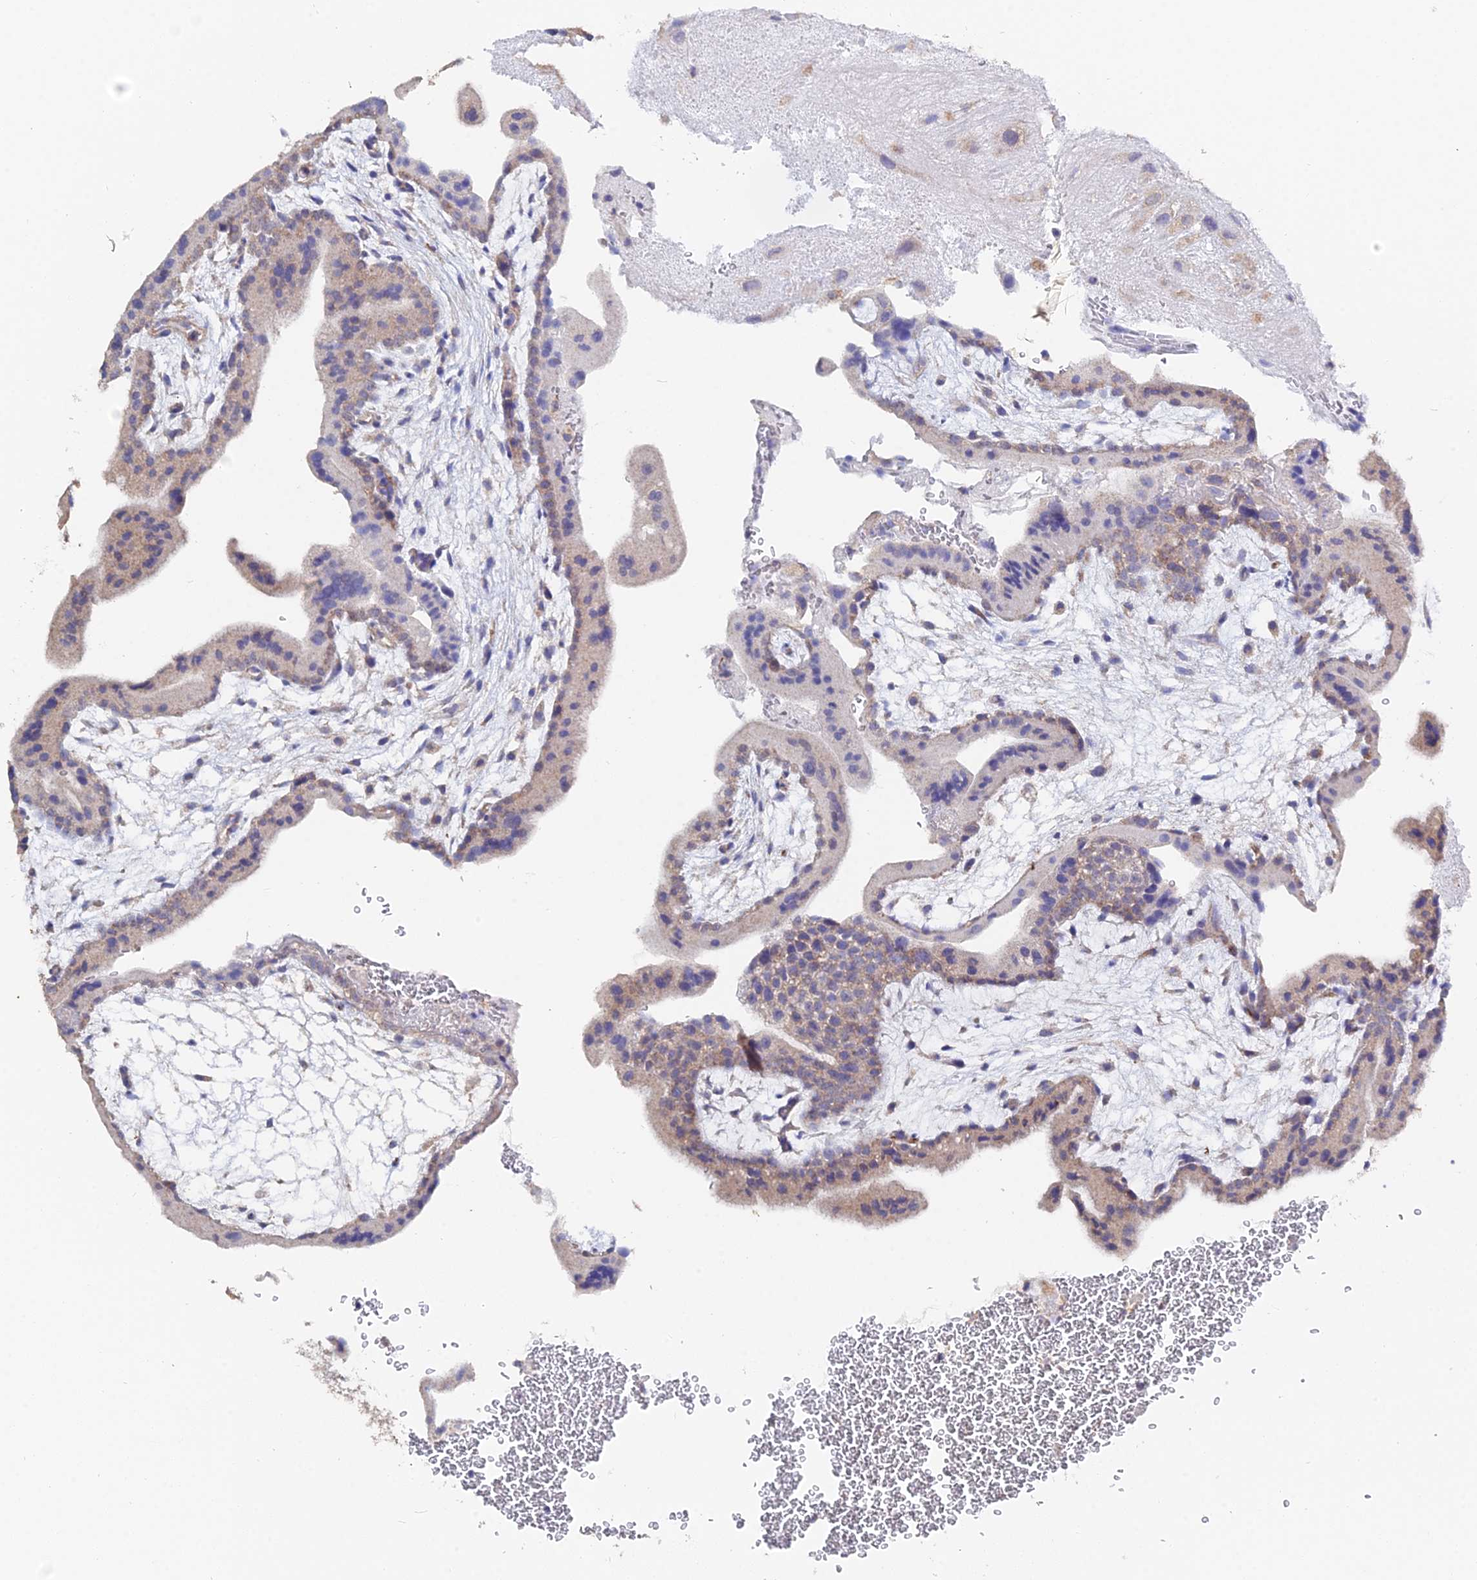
{"staining": {"intensity": "moderate", "quantity": "<25%", "location": "cytoplasmic/membranous"}, "tissue": "placenta", "cell_type": "Decidual cells", "image_type": "normal", "snomed": [{"axis": "morphology", "description": "Normal tissue, NOS"}, {"axis": "topography", "description": "Placenta"}], "caption": "The histopathology image demonstrates staining of unremarkable placenta, revealing moderate cytoplasmic/membranous protein positivity (brown color) within decidual cells. (IHC, brightfield microscopy, high magnification).", "gene": "ESM1", "patient": {"sex": "female", "age": 35}}